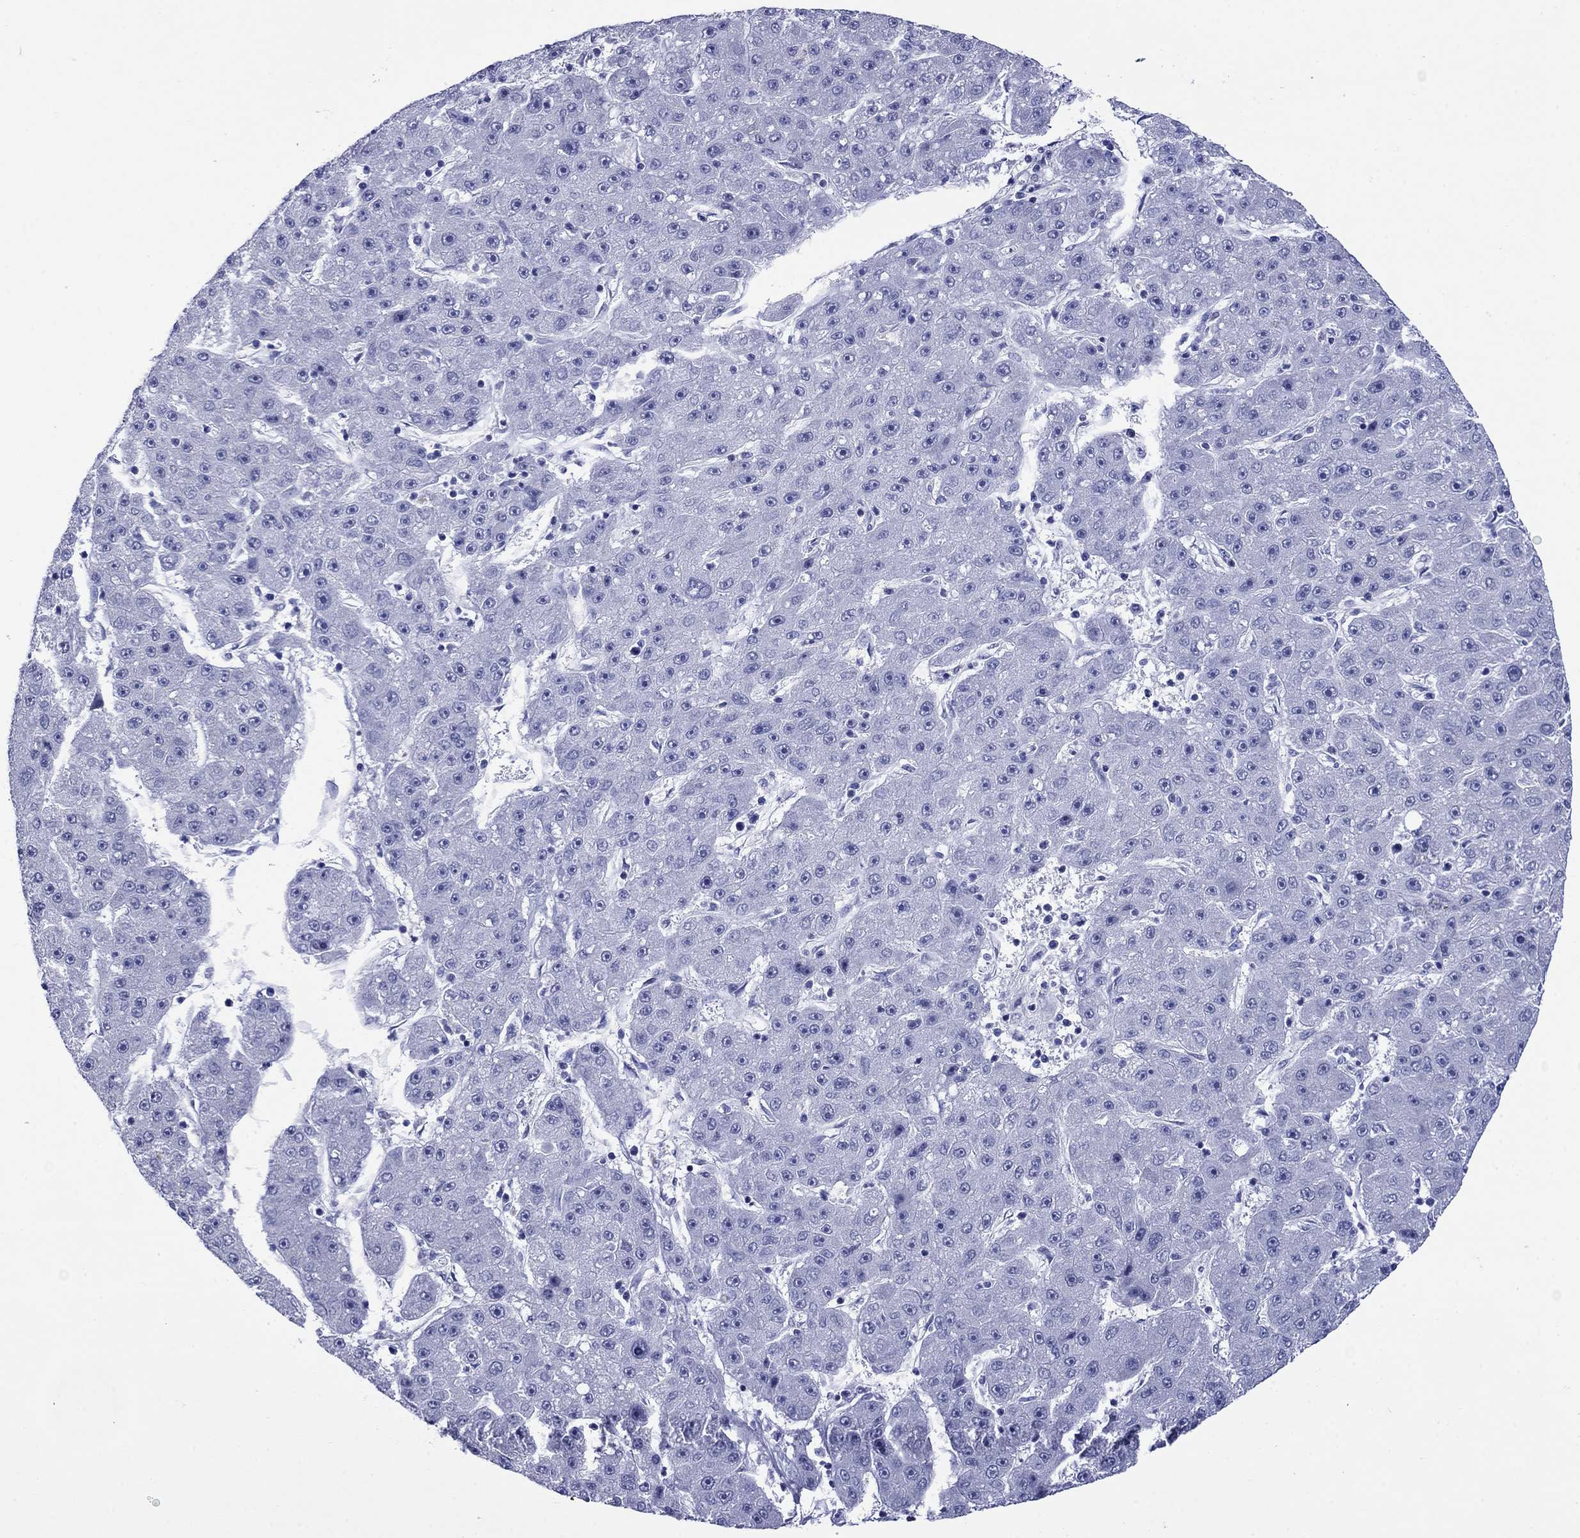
{"staining": {"intensity": "negative", "quantity": "none", "location": "none"}, "tissue": "liver cancer", "cell_type": "Tumor cells", "image_type": "cancer", "snomed": [{"axis": "morphology", "description": "Carcinoma, Hepatocellular, NOS"}, {"axis": "topography", "description": "Liver"}], "caption": "The IHC histopathology image has no significant staining in tumor cells of liver cancer (hepatocellular carcinoma) tissue. (Immunohistochemistry, brightfield microscopy, high magnification).", "gene": "ROM1", "patient": {"sex": "male", "age": 67}}